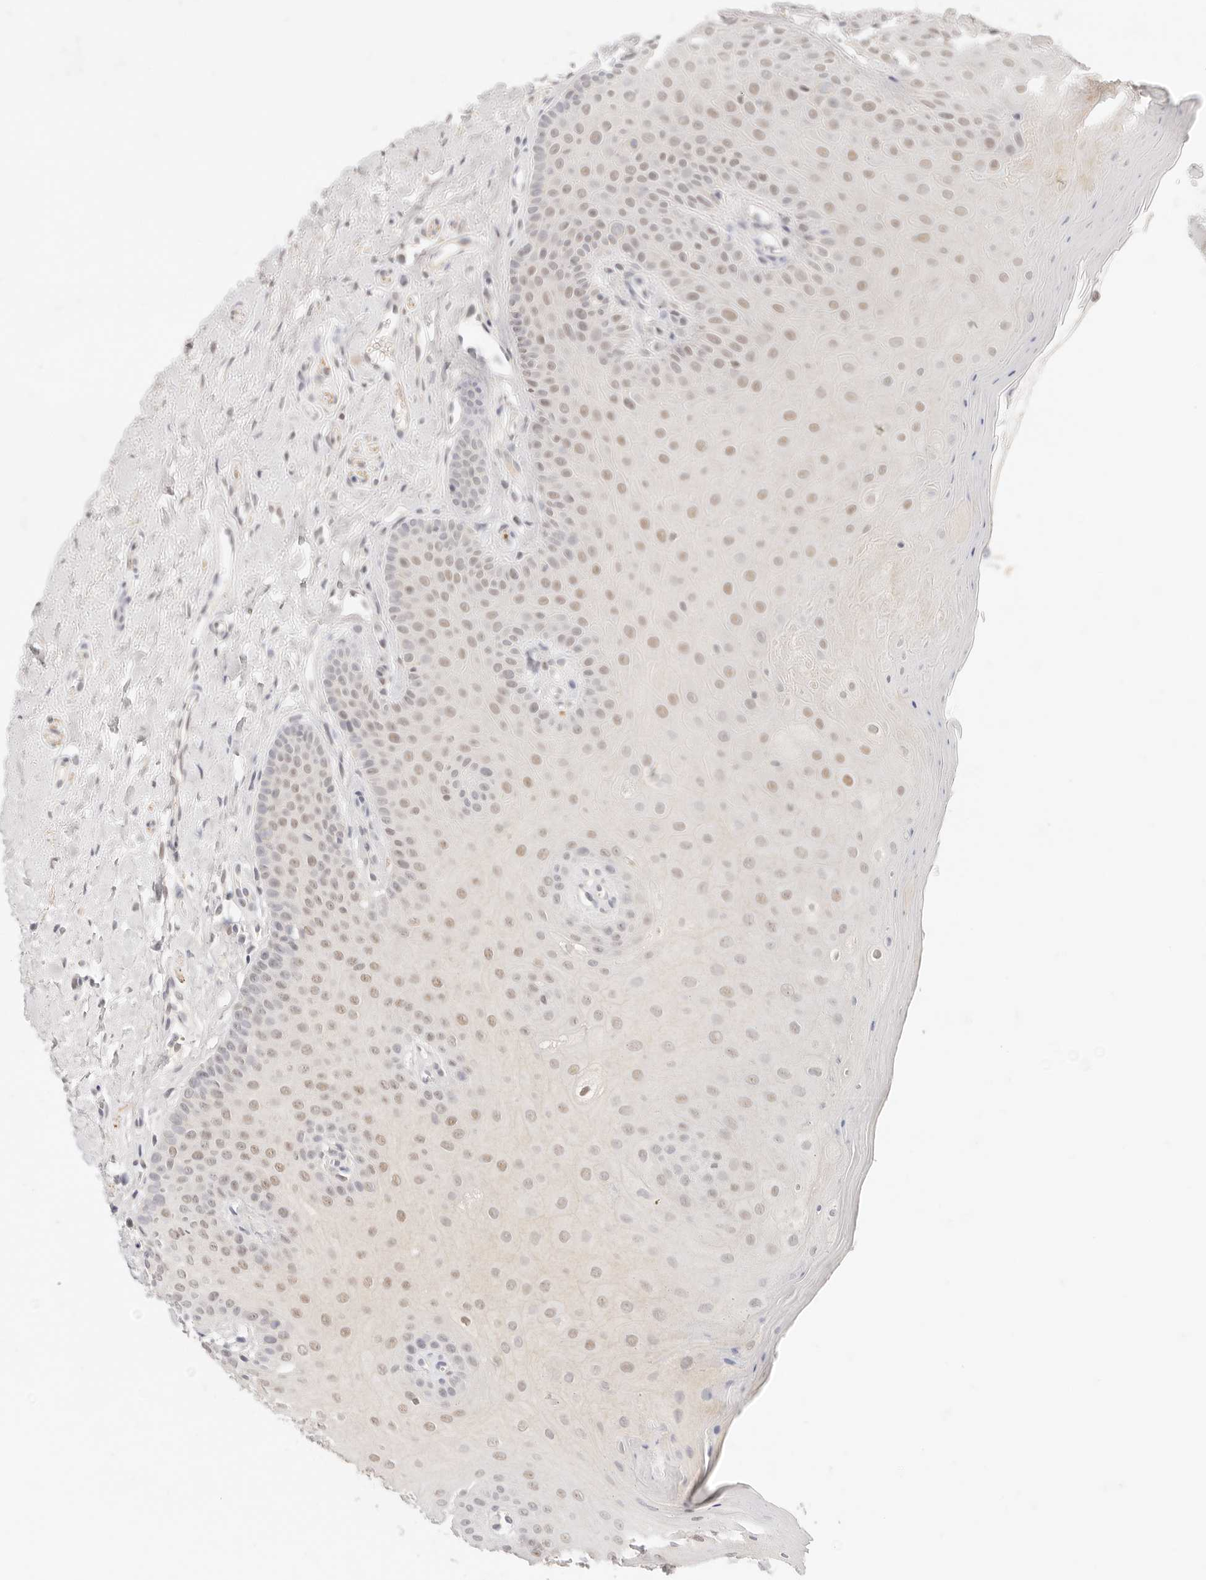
{"staining": {"intensity": "weak", "quantity": "25%-75%", "location": "nuclear"}, "tissue": "oral mucosa", "cell_type": "Squamous epithelial cells", "image_type": "normal", "snomed": [{"axis": "morphology", "description": "Normal tissue, NOS"}, {"axis": "topography", "description": "Oral tissue"}], "caption": "A photomicrograph of oral mucosa stained for a protein displays weak nuclear brown staining in squamous epithelial cells. The staining was performed using DAB to visualize the protein expression in brown, while the nuclei were stained in blue with hematoxylin (Magnification: 20x).", "gene": "TRIM11", "patient": {"sex": "female", "age": 31}}